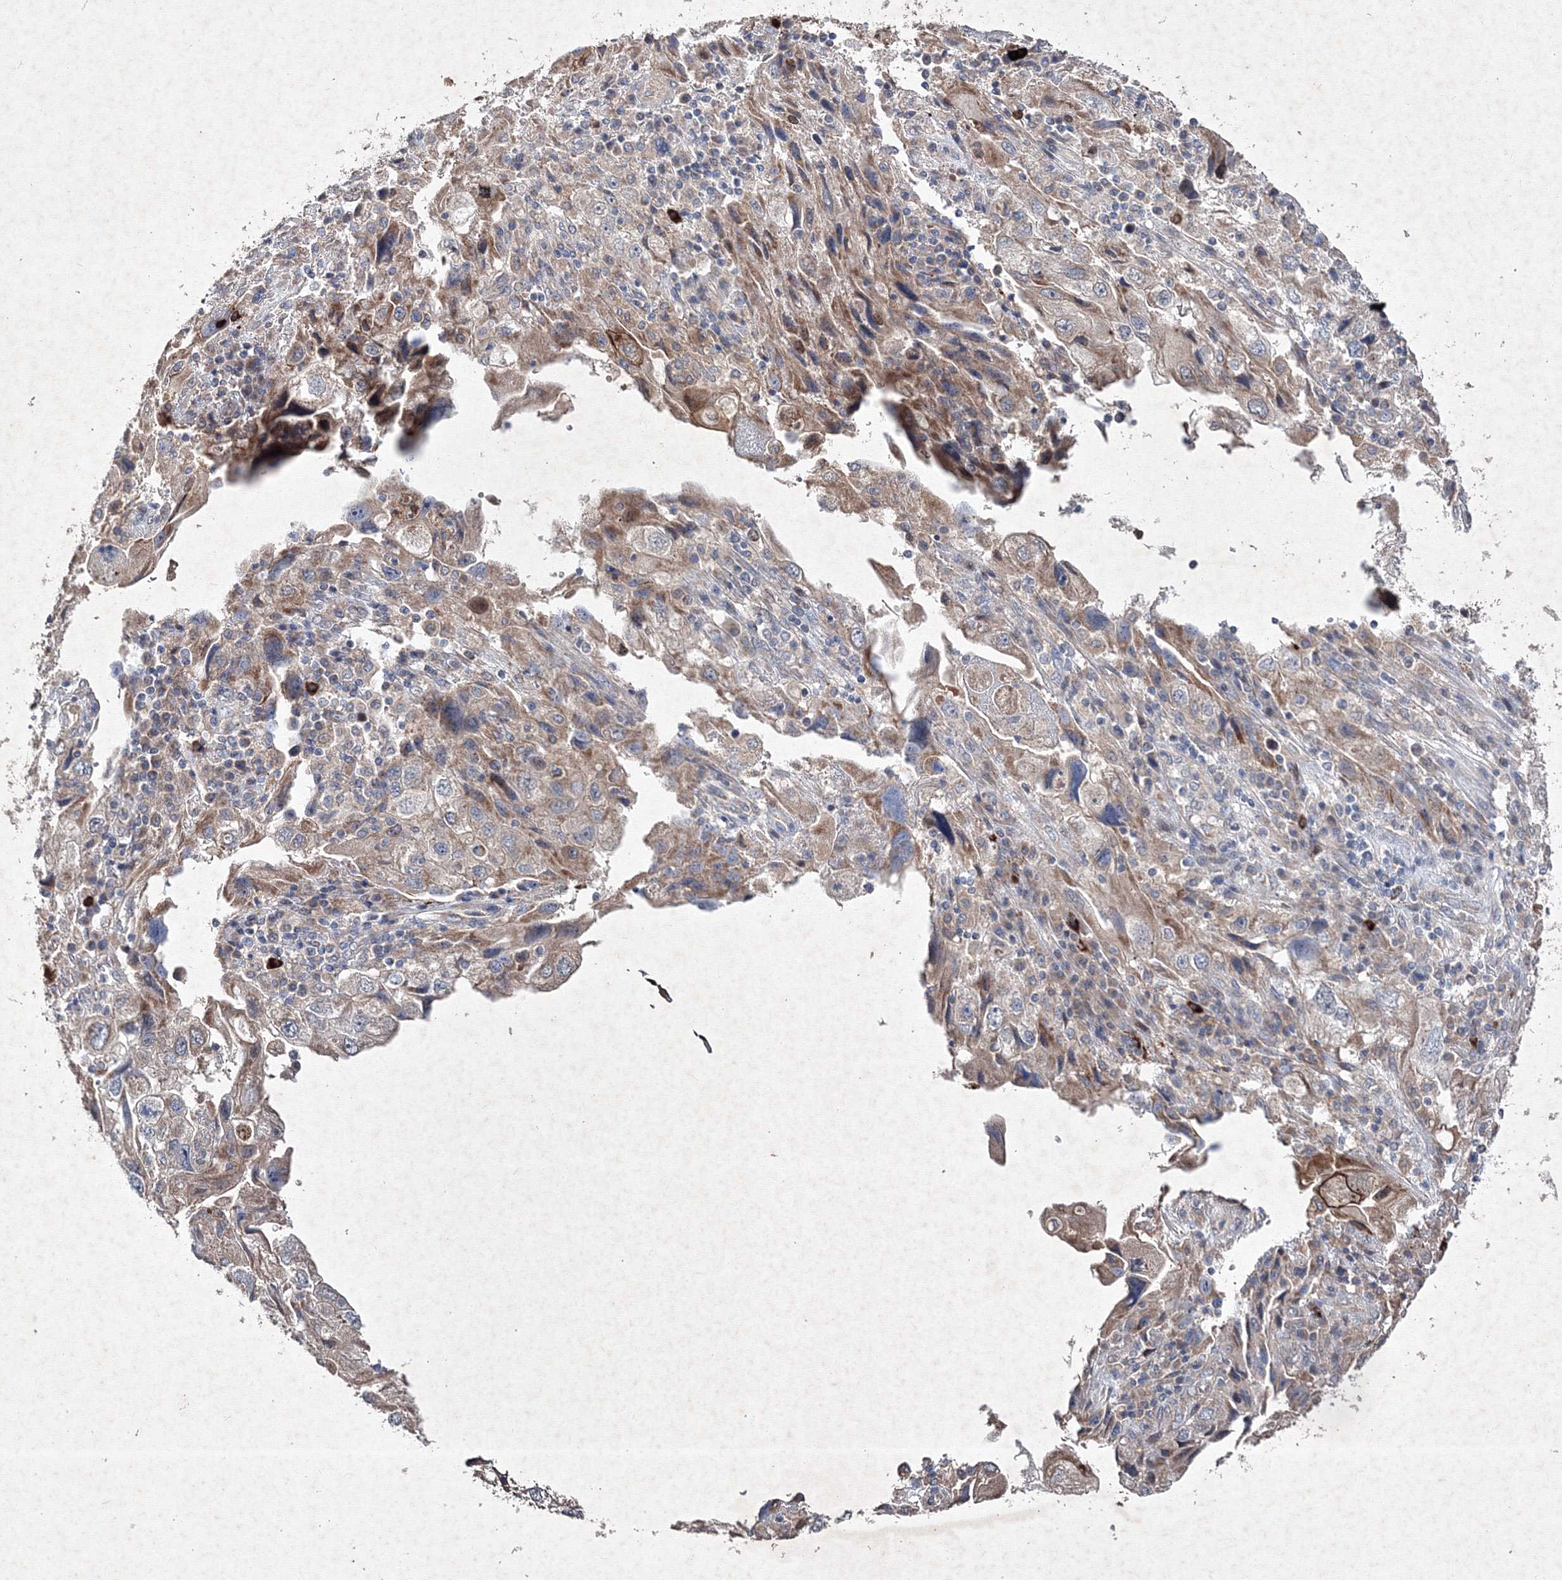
{"staining": {"intensity": "moderate", "quantity": "25%-75%", "location": "cytoplasmic/membranous"}, "tissue": "endometrial cancer", "cell_type": "Tumor cells", "image_type": "cancer", "snomed": [{"axis": "morphology", "description": "Adenocarcinoma, NOS"}, {"axis": "topography", "description": "Endometrium"}], "caption": "IHC (DAB) staining of endometrial cancer (adenocarcinoma) exhibits moderate cytoplasmic/membranous protein positivity in approximately 25%-75% of tumor cells.", "gene": "GFM1", "patient": {"sex": "female", "age": 49}}